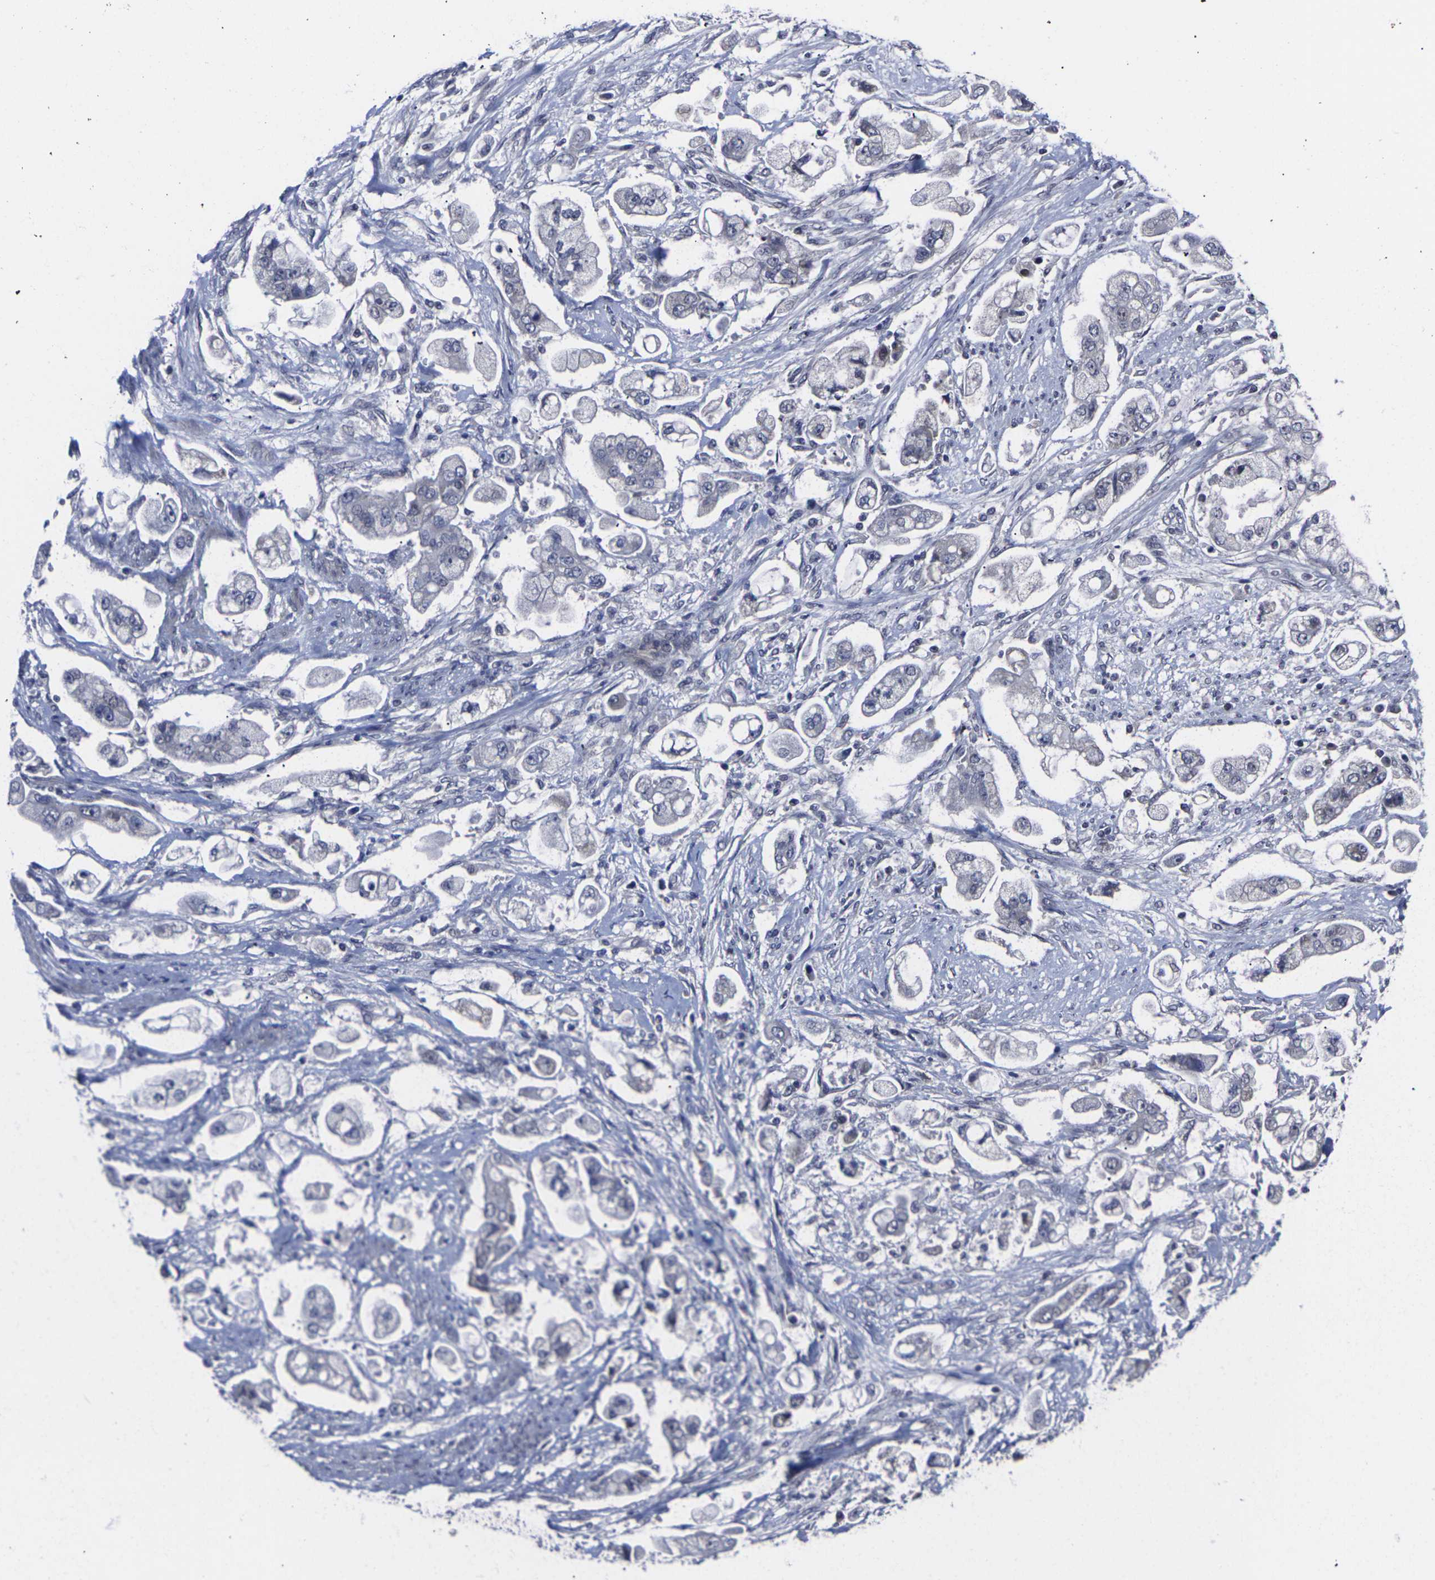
{"staining": {"intensity": "negative", "quantity": "none", "location": "none"}, "tissue": "stomach cancer", "cell_type": "Tumor cells", "image_type": "cancer", "snomed": [{"axis": "morphology", "description": "Adenocarcinoma, NOS"}, {"axis": "topography", "description": "Stomach"}], "caption": "This is a image of immunohistochemistry staining of stomach adenocarcinoma, which shows no staining in tumor cells. (Stains: DAB IHC with hematoxylin counter stain, Microscopy: brightfield microscopy at high magnification).", "gene": "MSANTD4", "patient": {"sex": "male", "age": 62}}